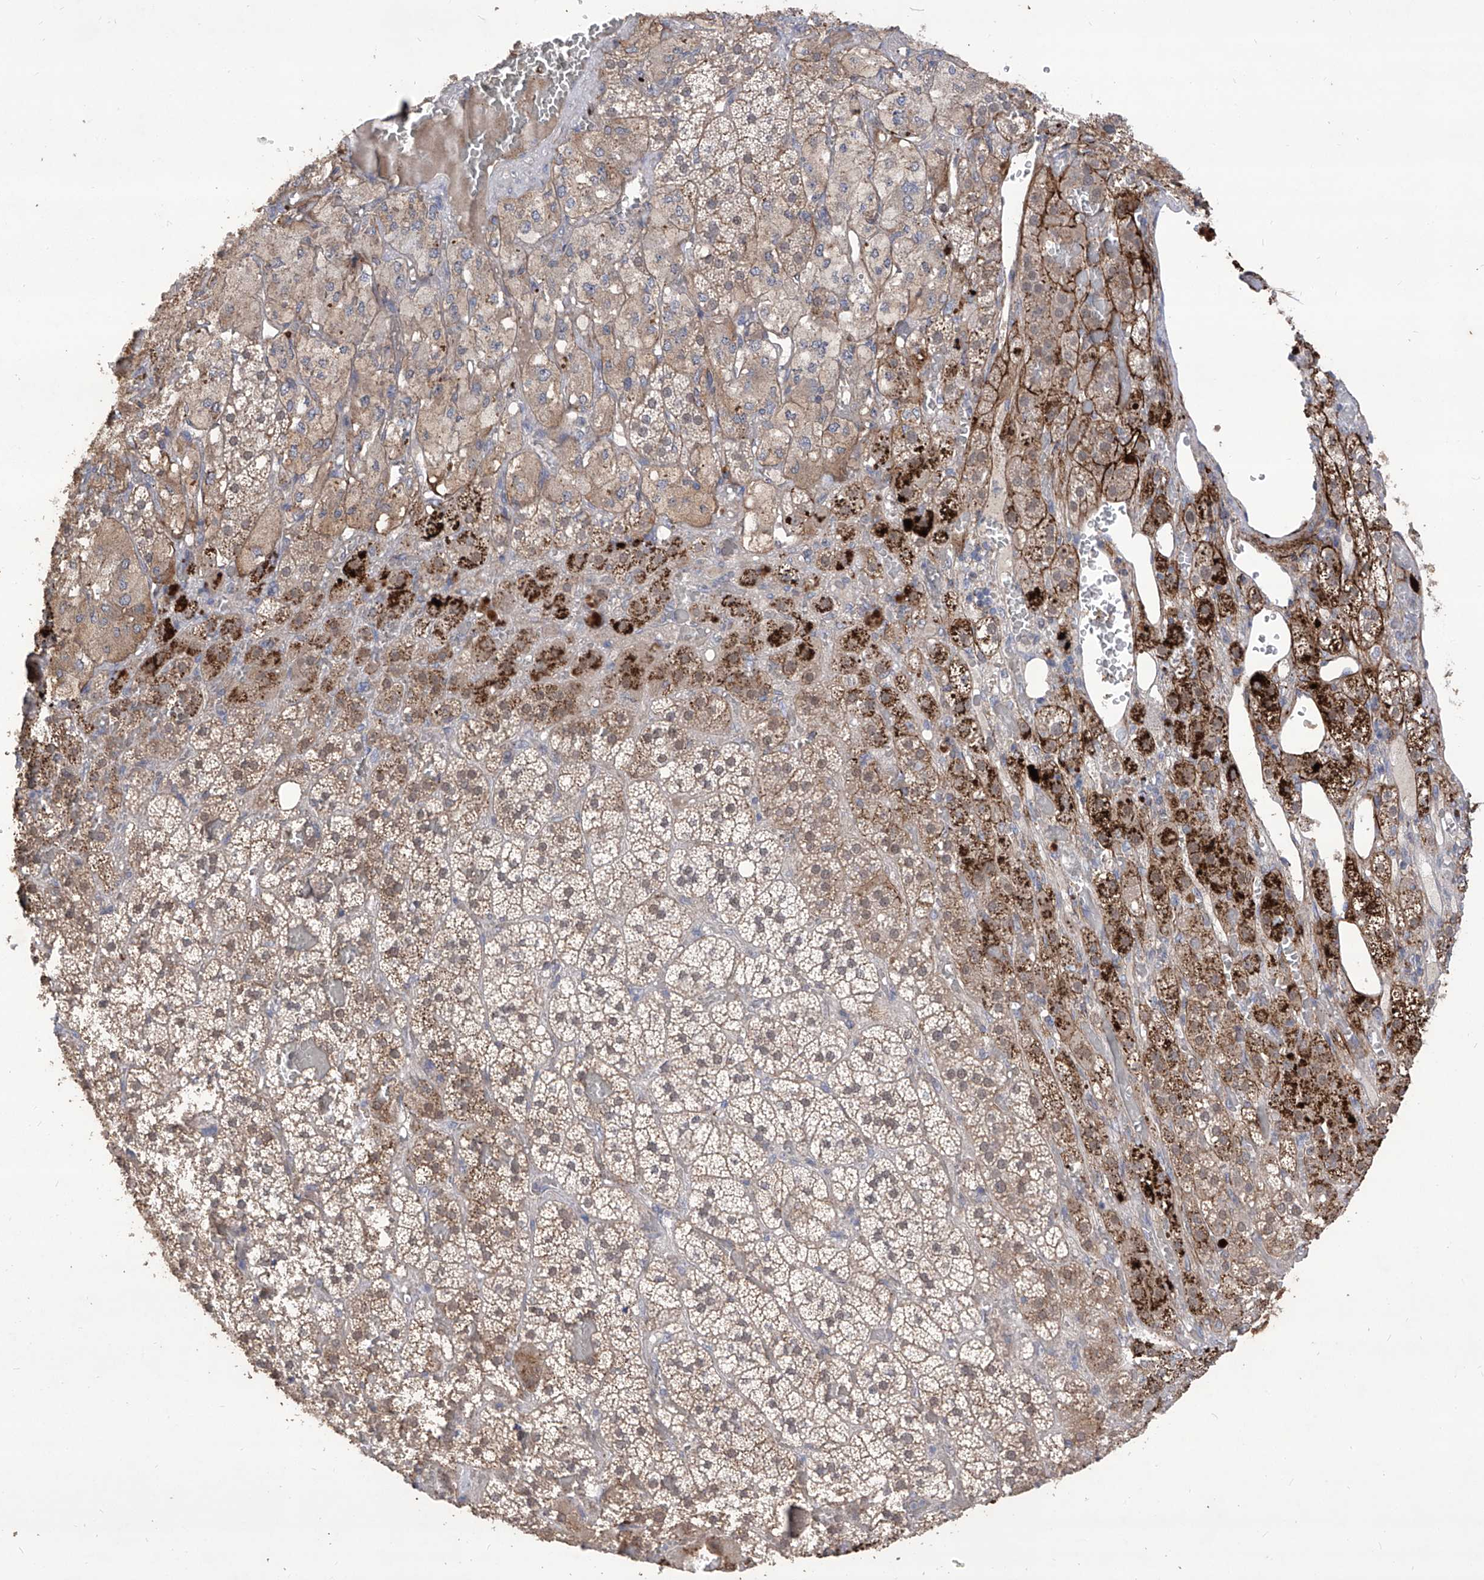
{"staining": {"intensity": "strong", "quantity": "<25%", "location": "cytoplasmic/membranous"}, "tissue": "adrenal gland", "cell_type": "Glandular cells", "image_type": "normal", "snomed": [{"axis": "morphology", "description": "Normal tissue, NOS"}, {"axis": "topography", "description": "Adrenal gland"}], "caption": "This photomicrograph reveals immunohistochemistry (IHC) staining of normal adrenal gland, with medium strong cytoplasmic/membranous positivity in approximately <25% of glandular cells.", "gene": "TXNIP", "patient": {"sex": "female", "age": 59}}